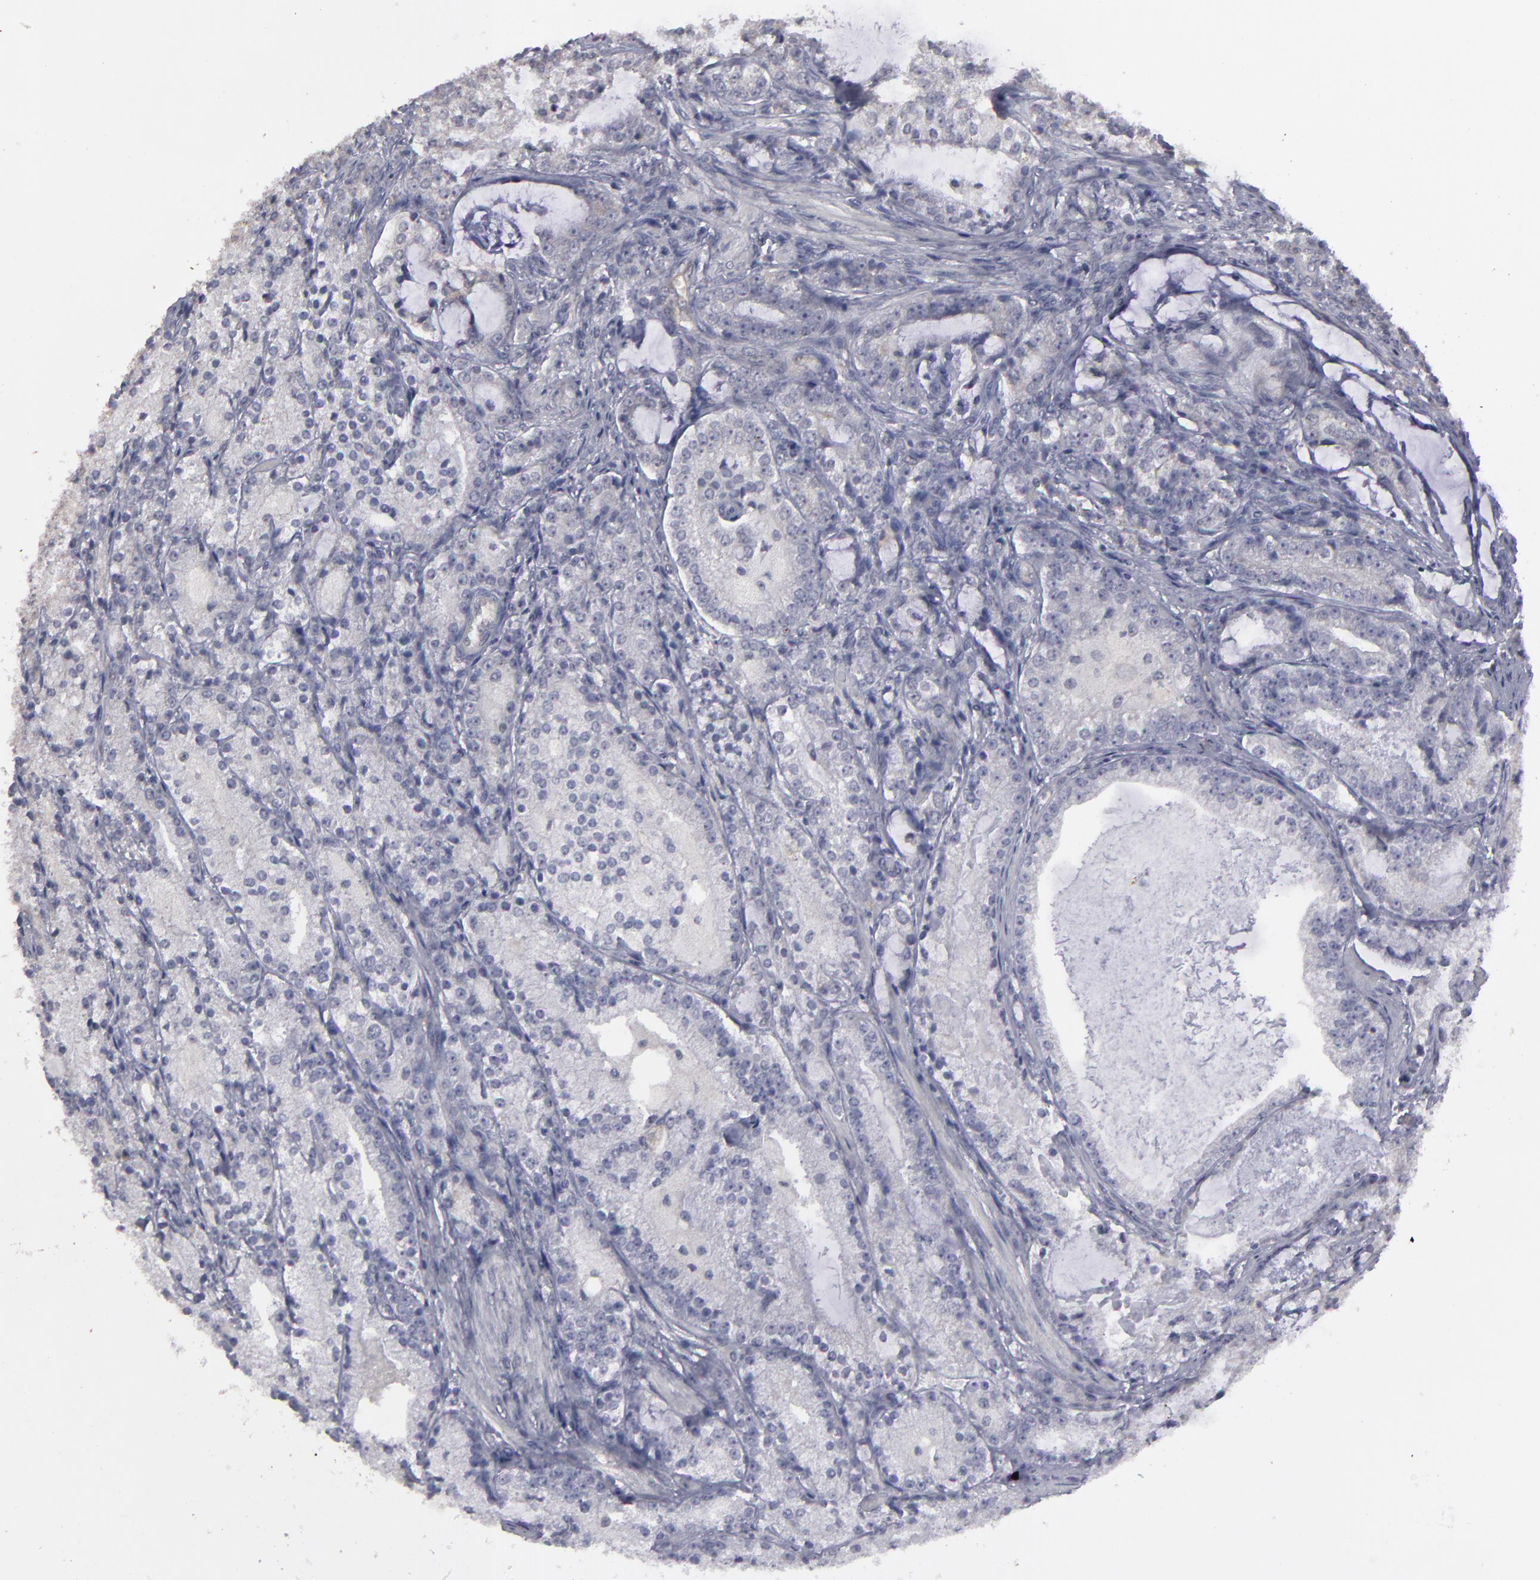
{"staining": {"intensity": "weak", "quantity": ">75%", "location": "cytoplasmic/membranous"}, "tissue": "prostate cancer", "cell_type": "Tumor cells", "image_type": "cancer", "snomed": [{"axis": "morphology", "description": "Adenocarcinoma, High grade"}, {"axis": "topography", "description": "Prostate"}], "caption": "A brown stain highlights weak cytoplasmic/membranous staining of a protein in high-grade adenocarcinoma (prostate) tumor cells. (DAB (3,3'-diaminobenzidine) IHC with brightfield microscopy, high magnification).", "gene": "CD55", "patient": {"sex": "male", "age": 63}}